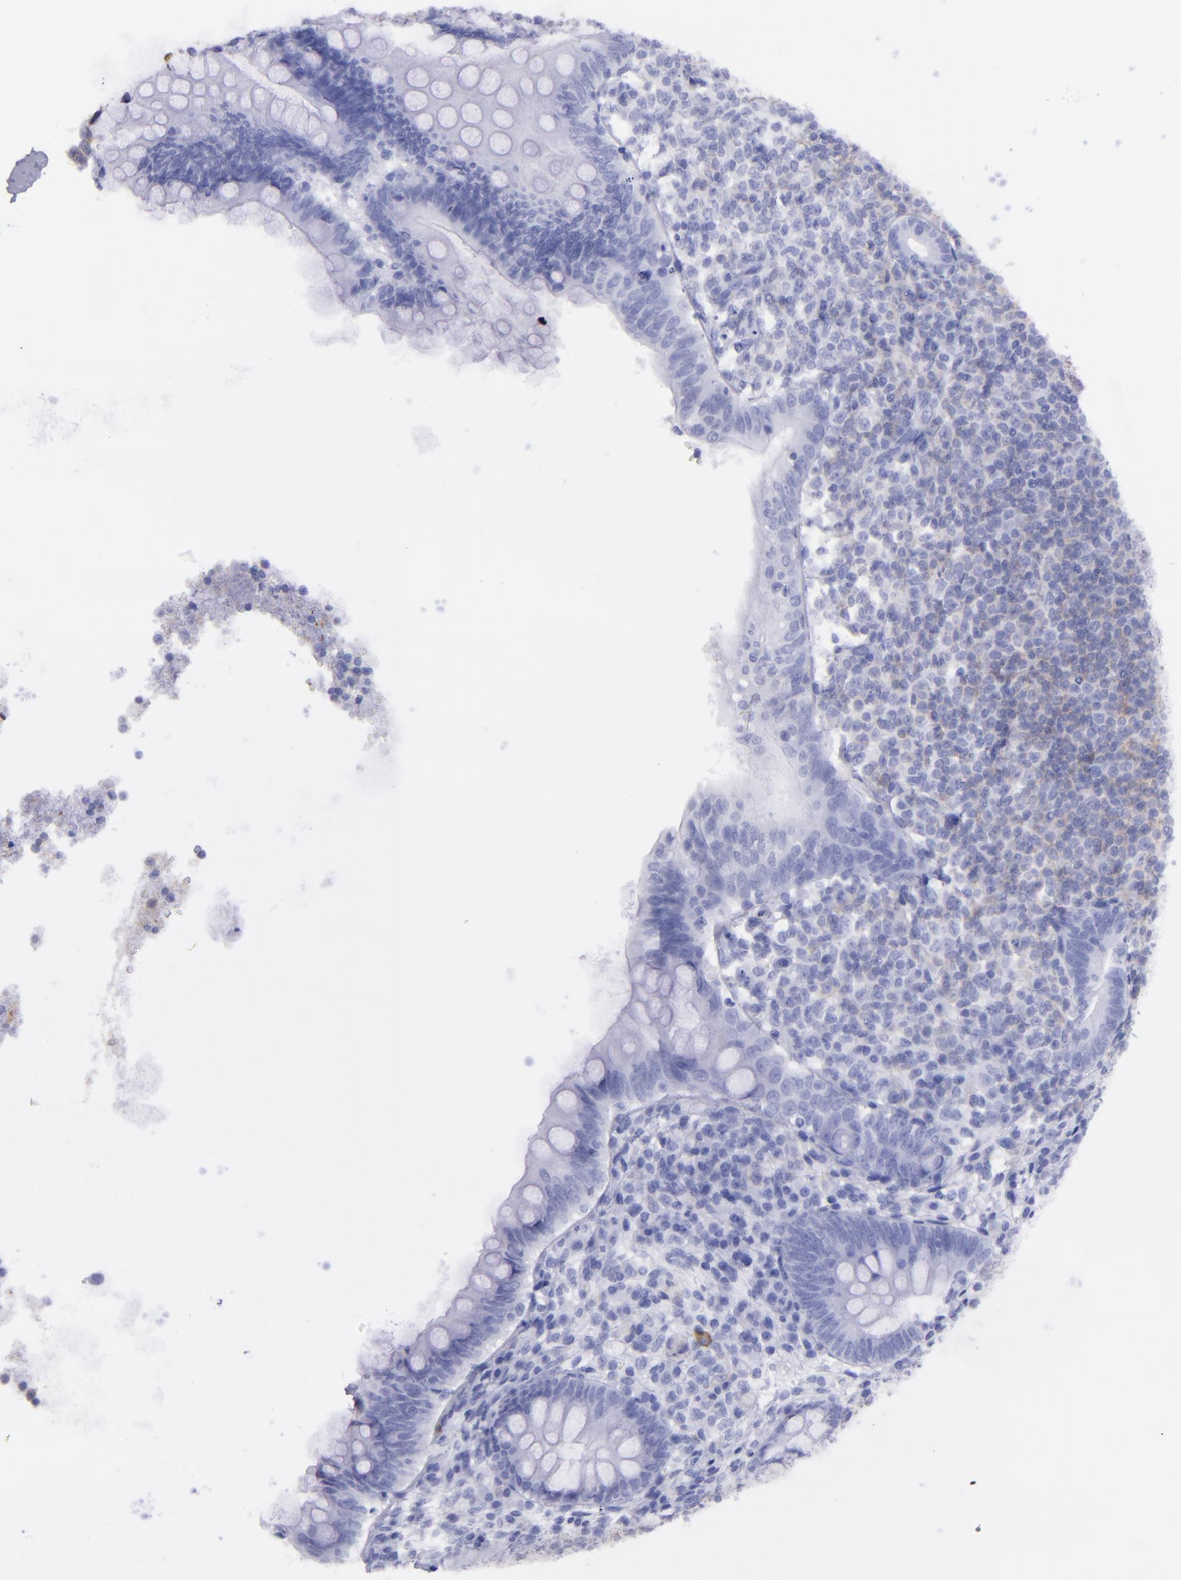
{"staining": {"intensity": "negative", "quantity": "none", "location": "none"}, "tissue": "appendix", "cell_type": "Glandular cells", "image_type": "normal", "snomed": [{"axis": "morphology", "description": "Normal tissue, NOS"}, {"axis": "topography", "description": "Appendix"}], "caption": "Glandular cells are negative for brown protein staining in normal appendix. (Brightfield microscopy of DAB (3,3'-diaminobenzidine) immunohistochemistry (IHC) at high magnification).", "gene": "CR1", "patient": {"sex": "female", "age": 66}}